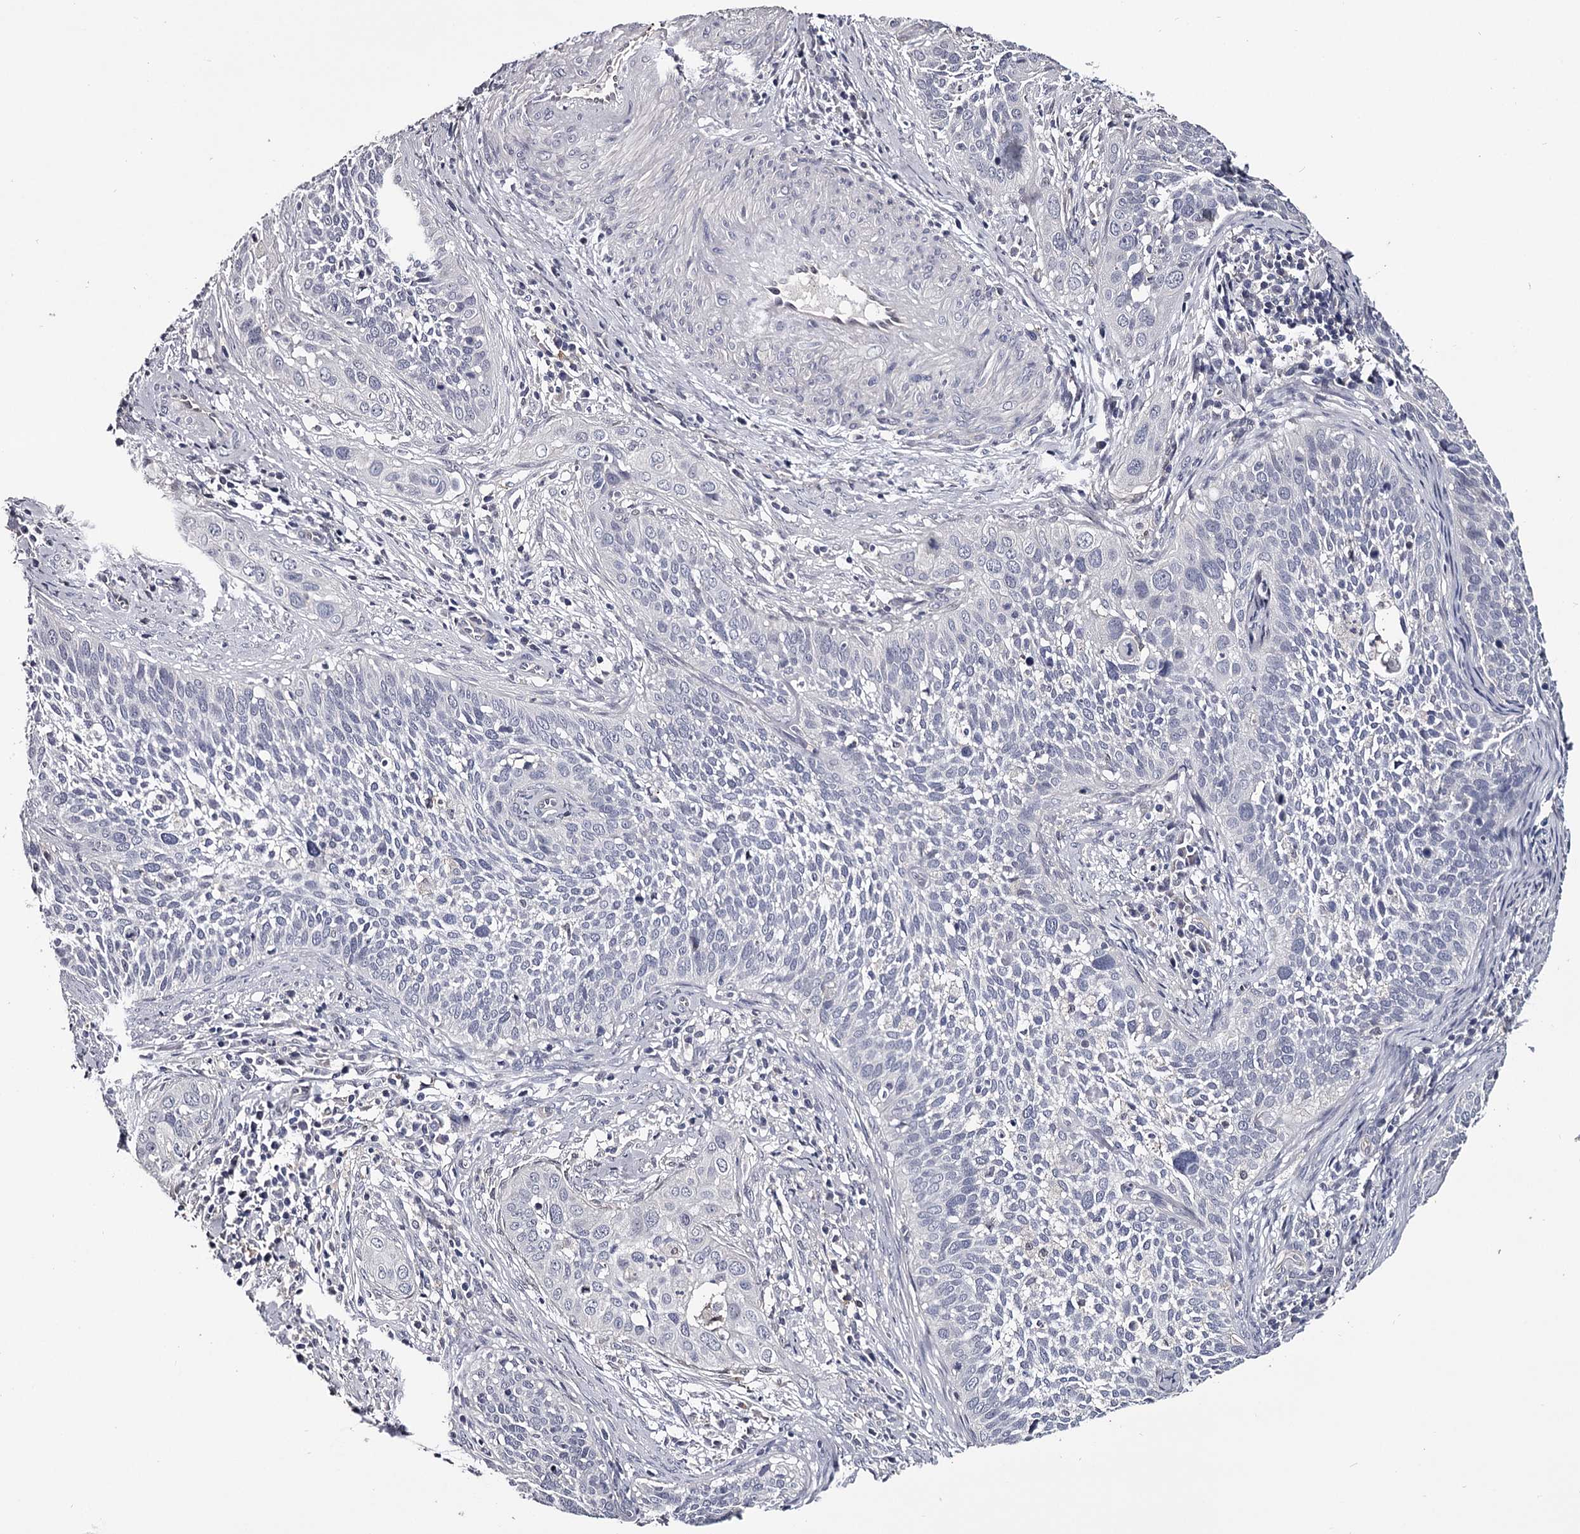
{"staining": {"intensity": "negative", "quantity": "none", "location": "none"}, "tissue": "cervical cancer", "cell_type": "Tumor cells", "image_type": "cancer", "snomed": [{"axis": "morphology", "description": "Squamous cell carcinoma, NOS"}, {"axis": "topography", "description": "Cervix"}], "caption": "Immunohistochemistry (IHC) photomicrograph of neoplastic tissue: human squamous cell carcinoma (cervical) stained with DAB displays no significant protein staining in tumor cells. Nuclei are stained in blue.", "gene": "GSTO1", "patient": {"sex": "female", "age": 34}}